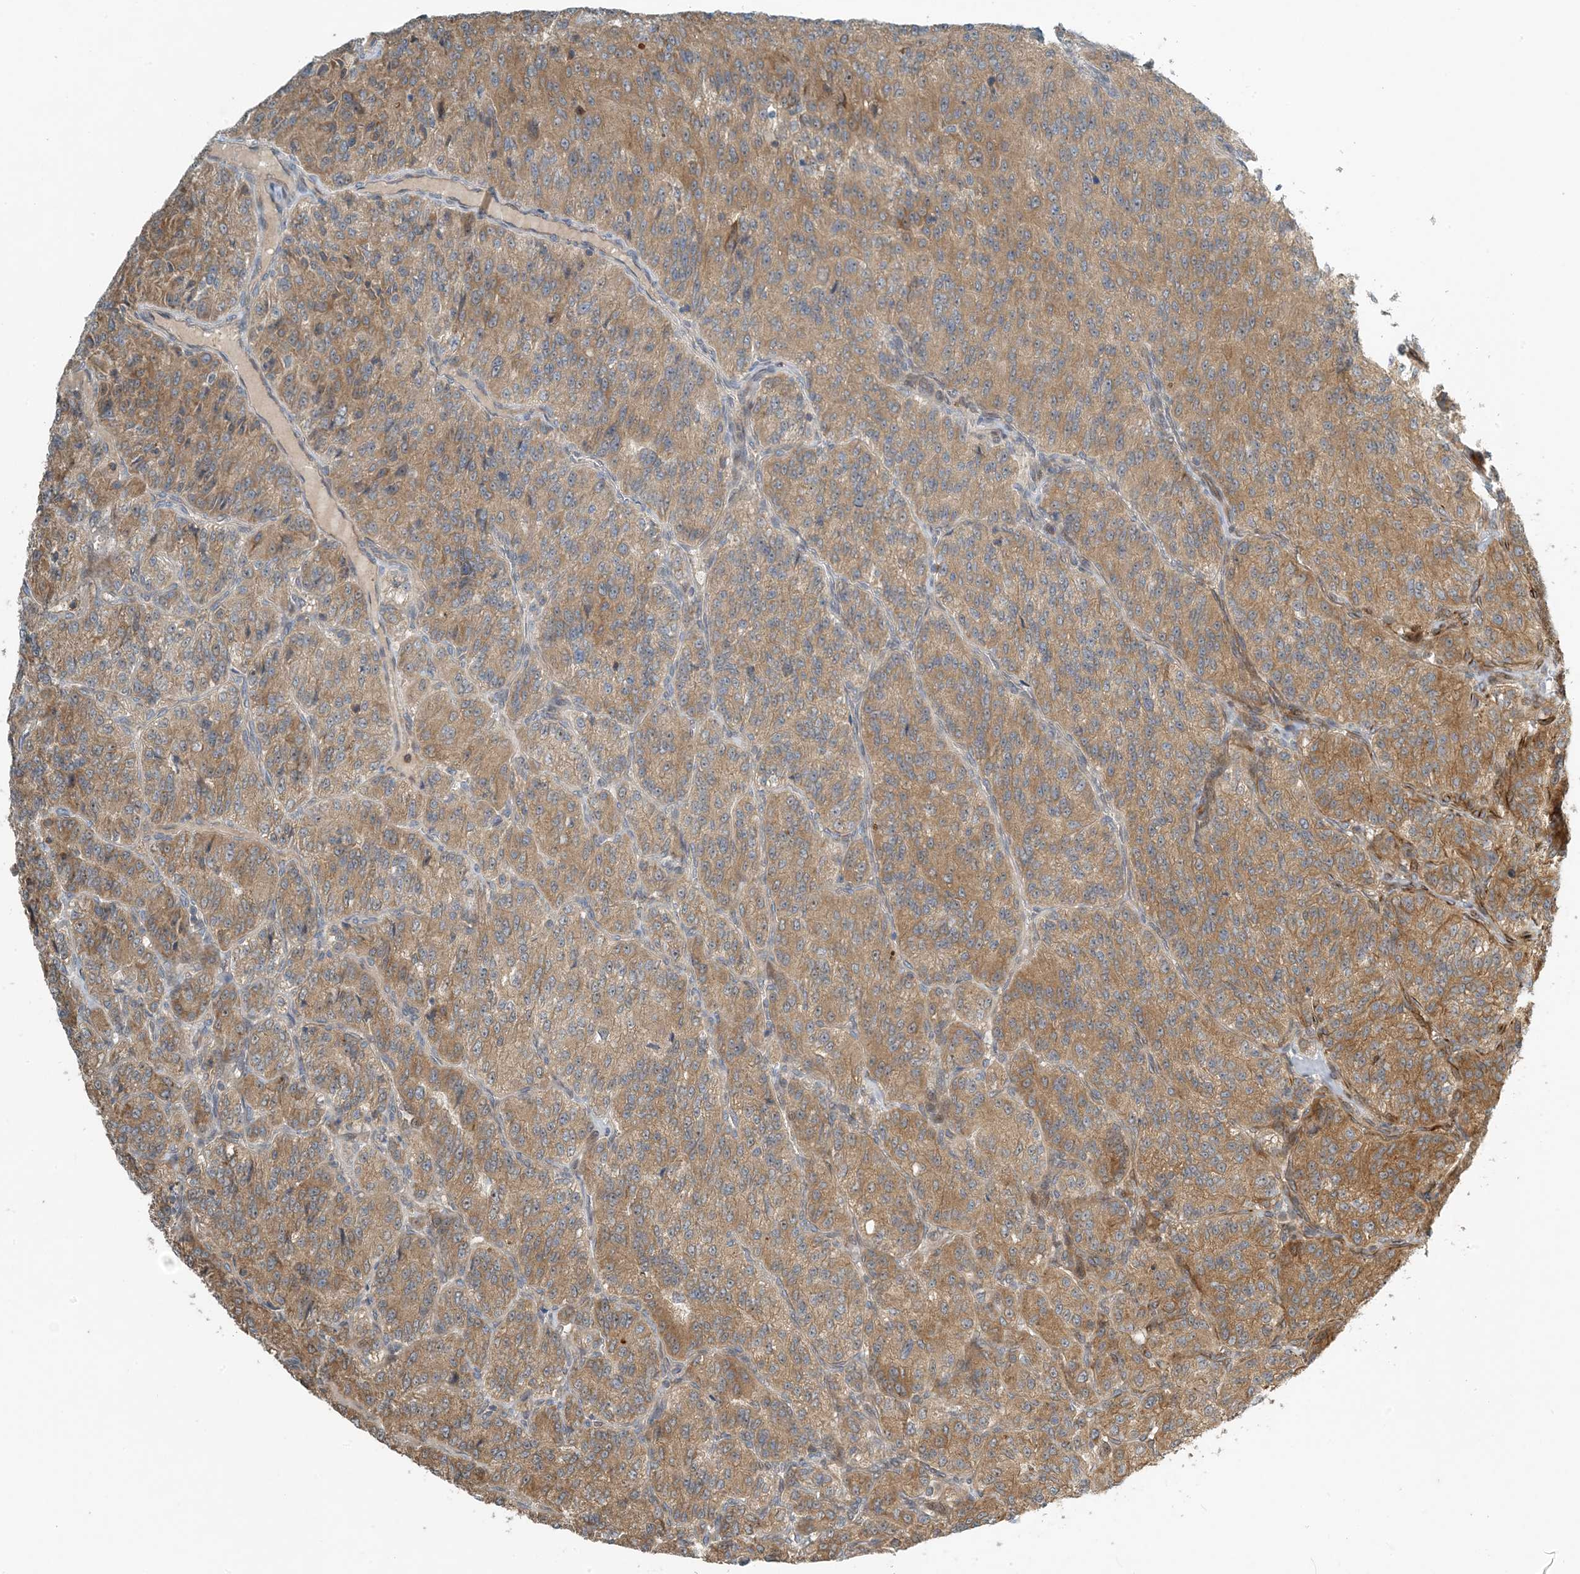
{"staining": {"intensity": "moderate", "quantity": ">75%", "location": "cytoplasmic/membranous"}, "tissue": "renal cancer", "cell_type": "Tumor cells", "image_type": "cancer", "snomed": [{"axis": "morphology", "description": "Adenocarcinoma, NOS"}, {"axis": "topography", "description": "Kidney"}], "caption": "Immunohistochemistry staining of adenocarcinoma (renal), which displays medium levels of moderate cytoplasmic/membranous positivity in about >75% of tumor cells indicating moderate cytoplasmic/membranous protein staining. The staining was performed using DAB (brown) for protein detection and nuclei were counterstained in hematoxylin (blue).", "gene": "ZBTB3", "patient": {"sex": "female", "age": 63}}